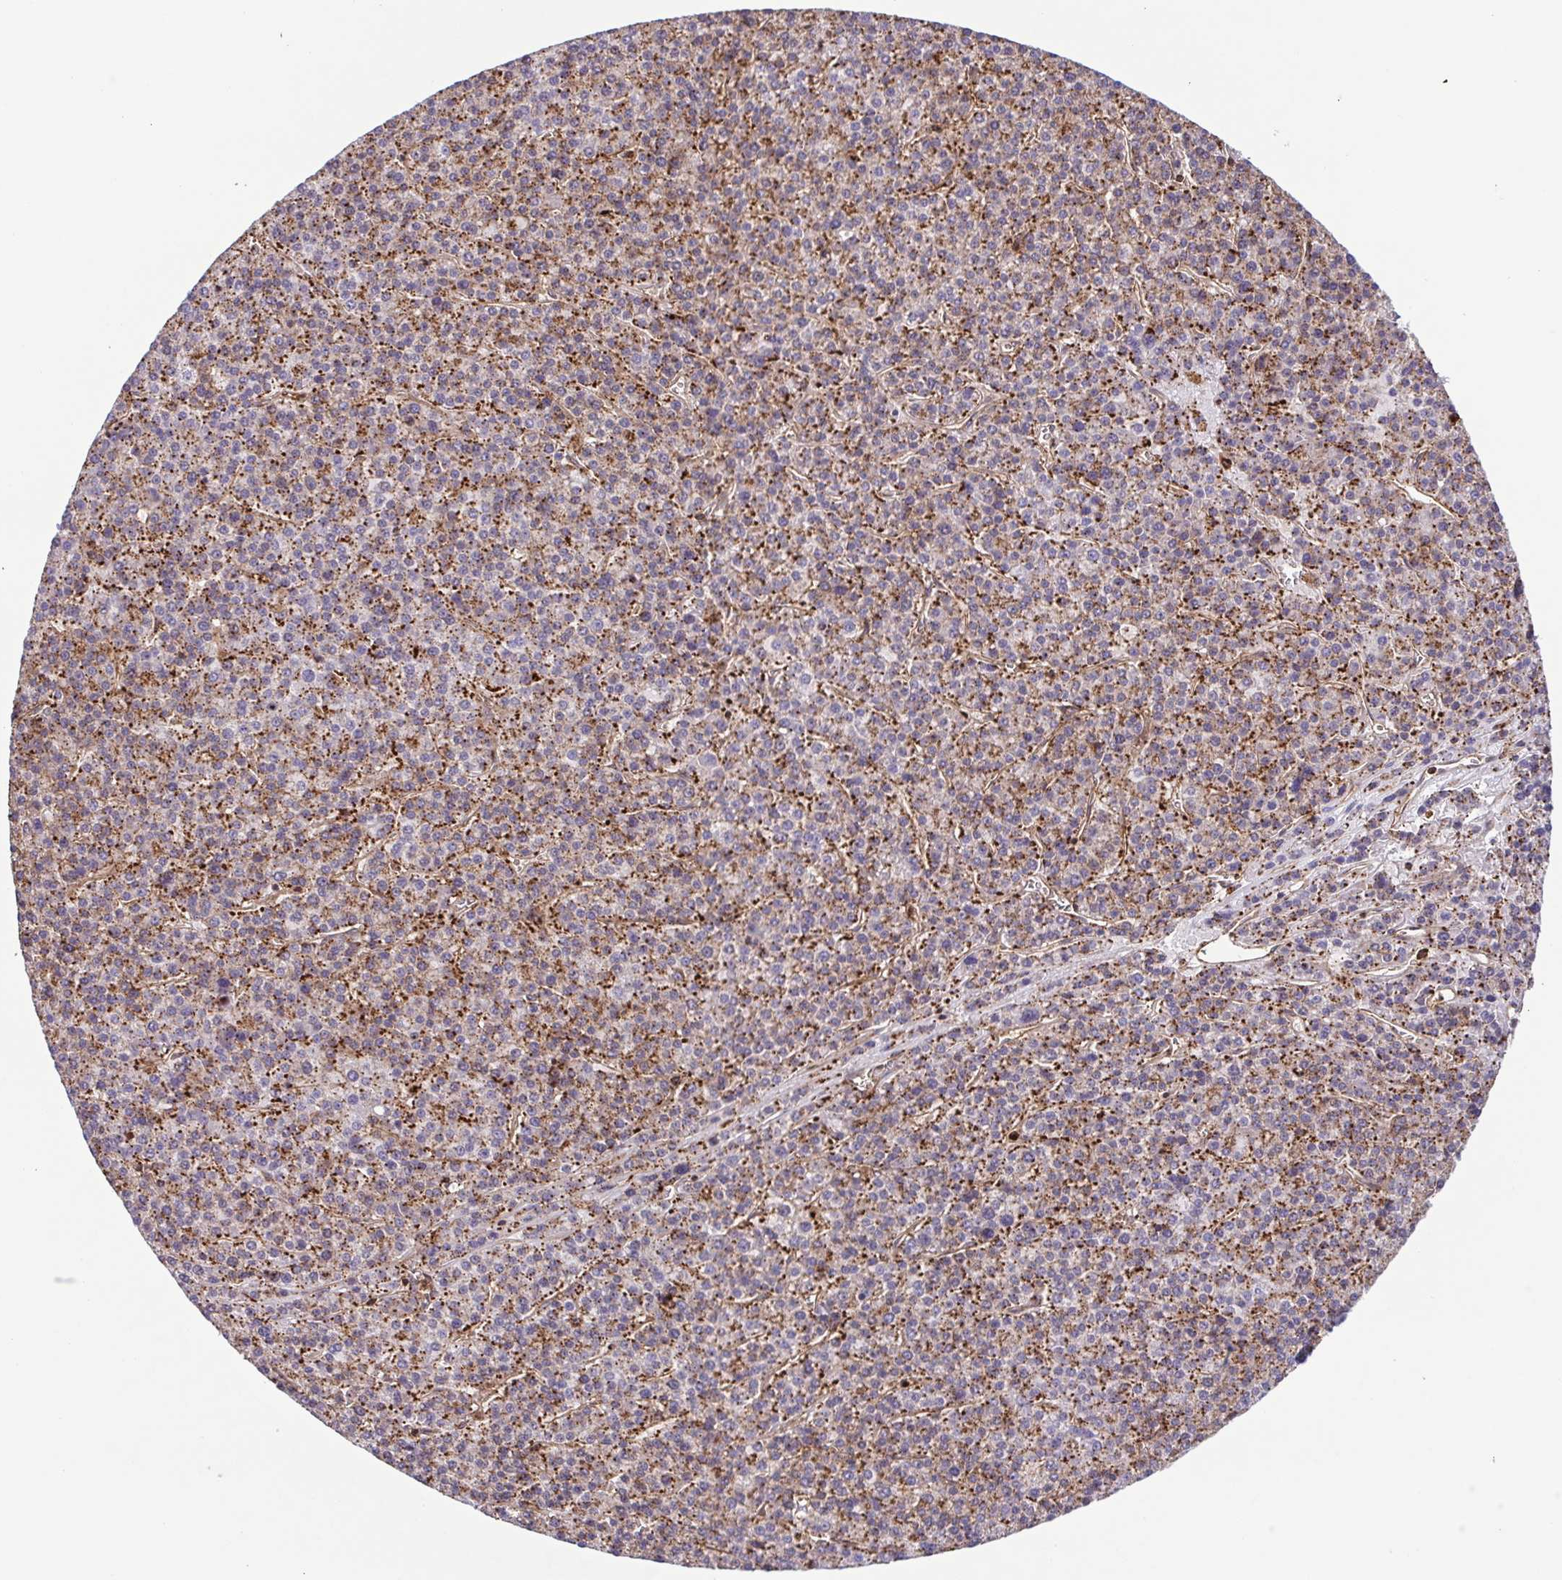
{"staining": {"intensity": "moderate", "quantity": "25%-75%", "location": "cytoplasmic/membranous"}, "tissue": "liver cancer", "cell_type": "Tumor cells", "image_type": "cancer", "snomed": [{"axis": "morphology", "description": "Carcinoma, Hepatocellular, NOS"}, {"axis": "topography", "description": "Liver"}], "caption": "Protein analysis of liver cancer (hepatocellular carcinoma) tissue shows moderate cytoplasmic/membranous positivity in approximately 25%-75% of tumor cells. (Brightfield microscopy of DAB IHC at high magnification).", "gene": "CHMP1B", "patient": {"sex": "female", "age": 58}}